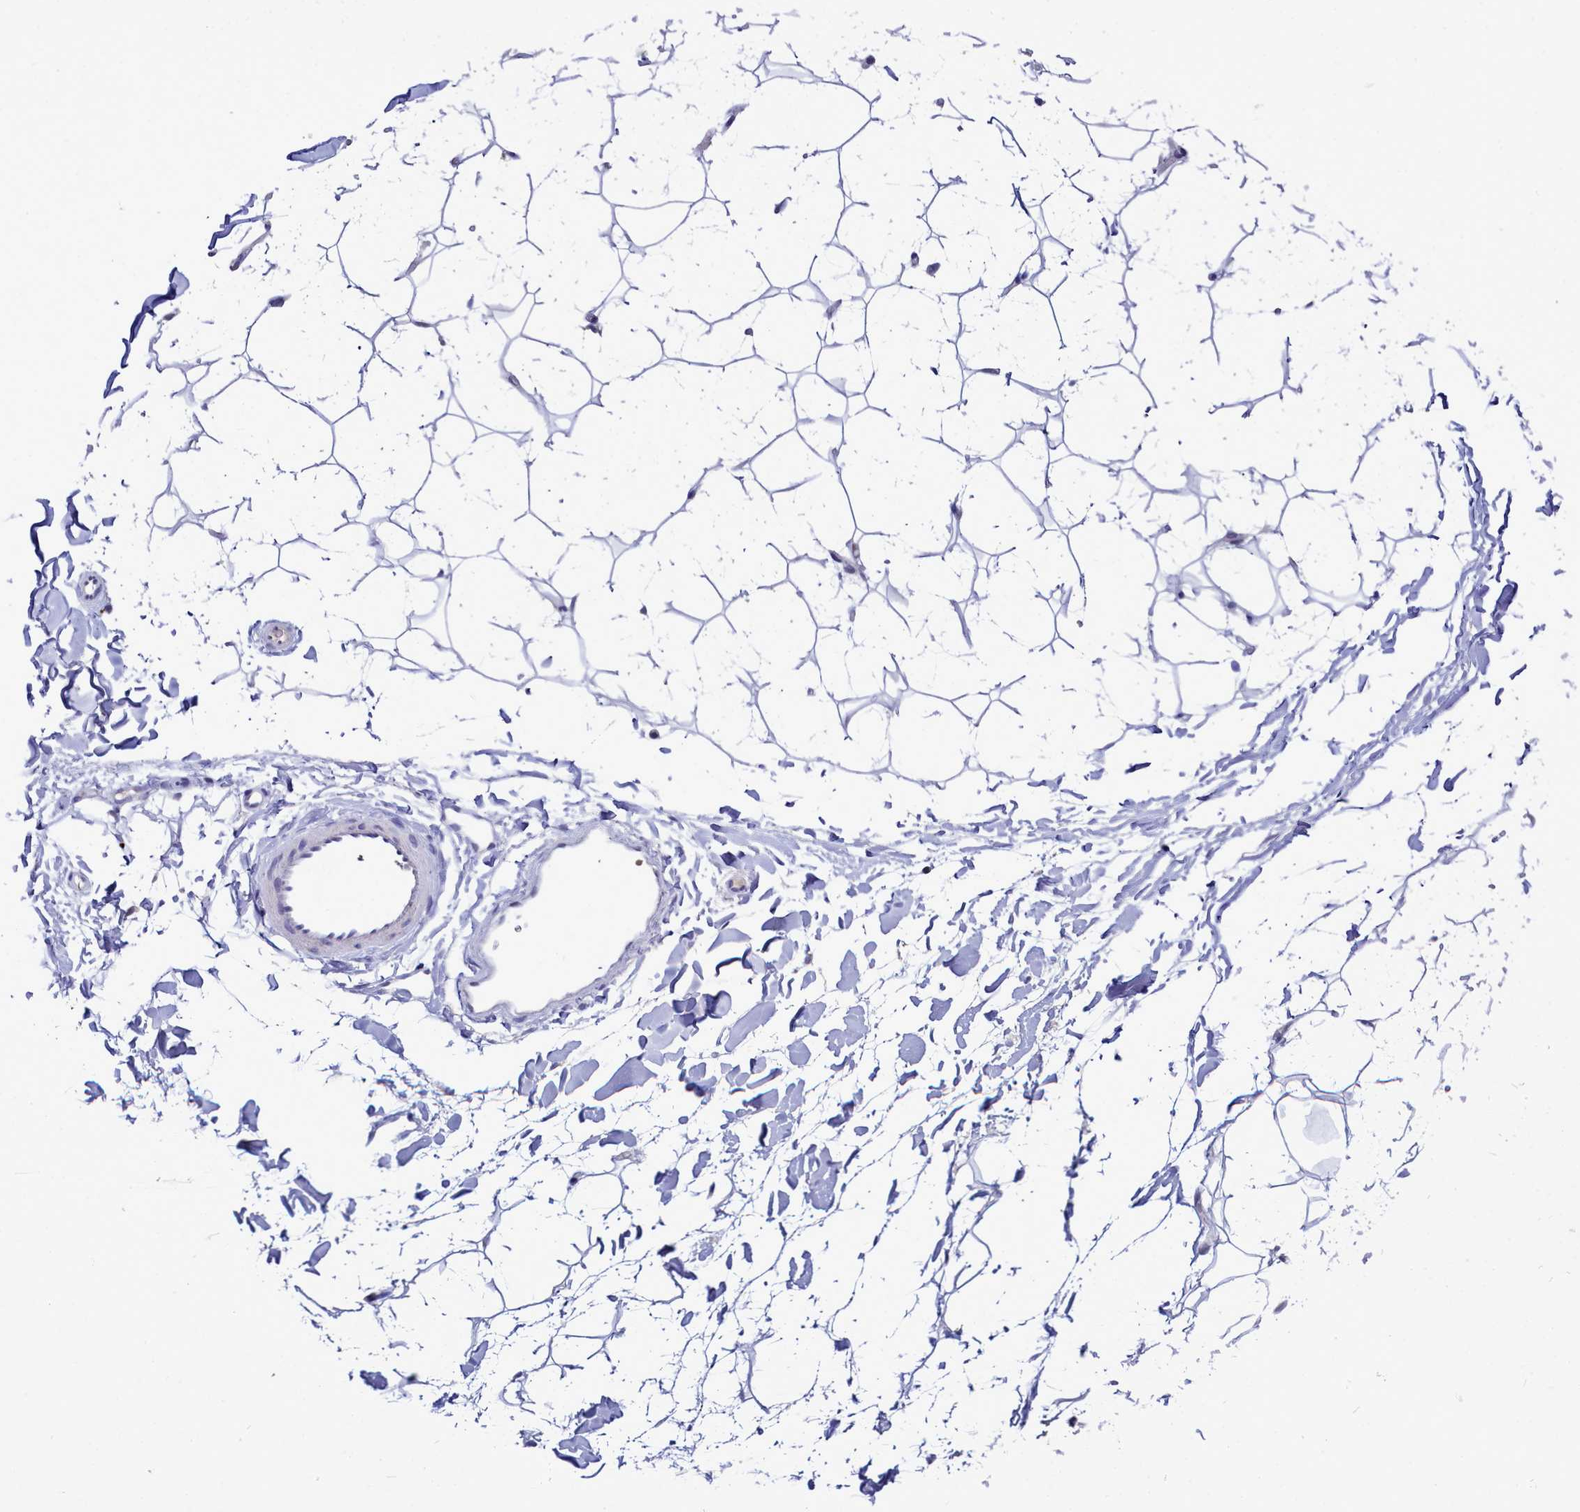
{"staining": {"intensity": "negative", "quantity": "none", "location": "none"}, "tissue": "adipose tissue", "cell_type": "Adipocytes", "image_type": "normal", "snomed": [{"axis": "morphology", "description": "Normal tissue, NOS"}, {"axis": "topography", "description": "Breast"}], "caption": "Micrograph shows no significant protein staining in adipocytes of unremarkable adipose tissue. (Stains: DAB IHC with hematoxylin counter stain, Microscopy: brightfield microscopy at high magnification).", "gene": "POM121L2", "patient": {"sex": "female", "age": 26}}